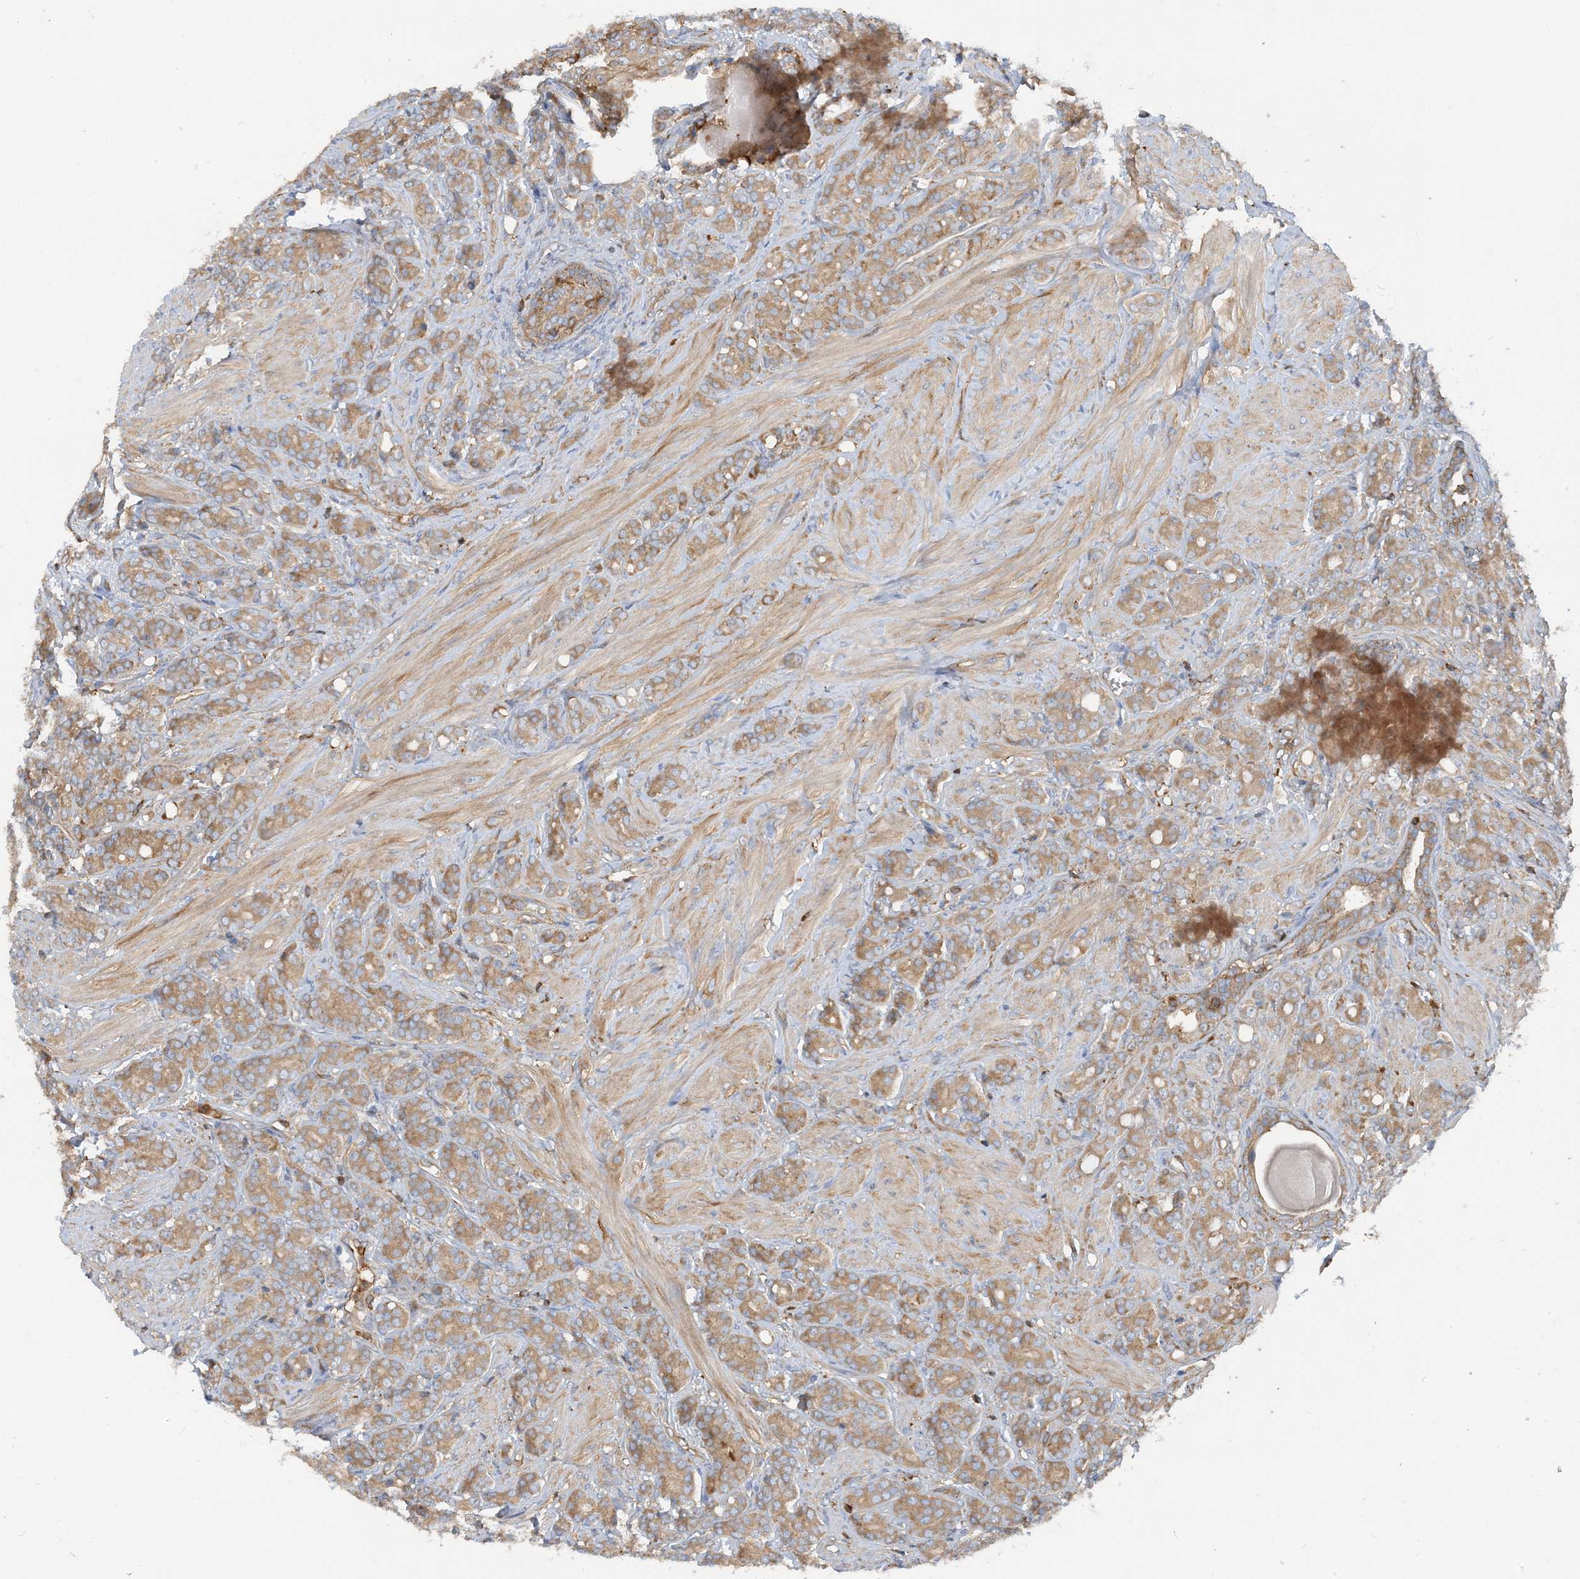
{"staining": {"intensity": "moderate", "quantity": ">75%", "location": "cytoplasmic/membranous"}, "tissue": "prostate cancer", "cell_type": "Tumor cells", "image_type": "cancer", "snomed": [{"axis": "morphology", "description": "Adenocarcinoma, High grade"}, {"axis": "topography", "description": "Prostate"}], "caption": "Tumor cells display moderate cytoplasmic/membranous positivity in about >75% of cells in prostate high-grade adenocarcinoma.", "gene": "SFMBT2", "patient": {"sex": "male", "age": 62}}